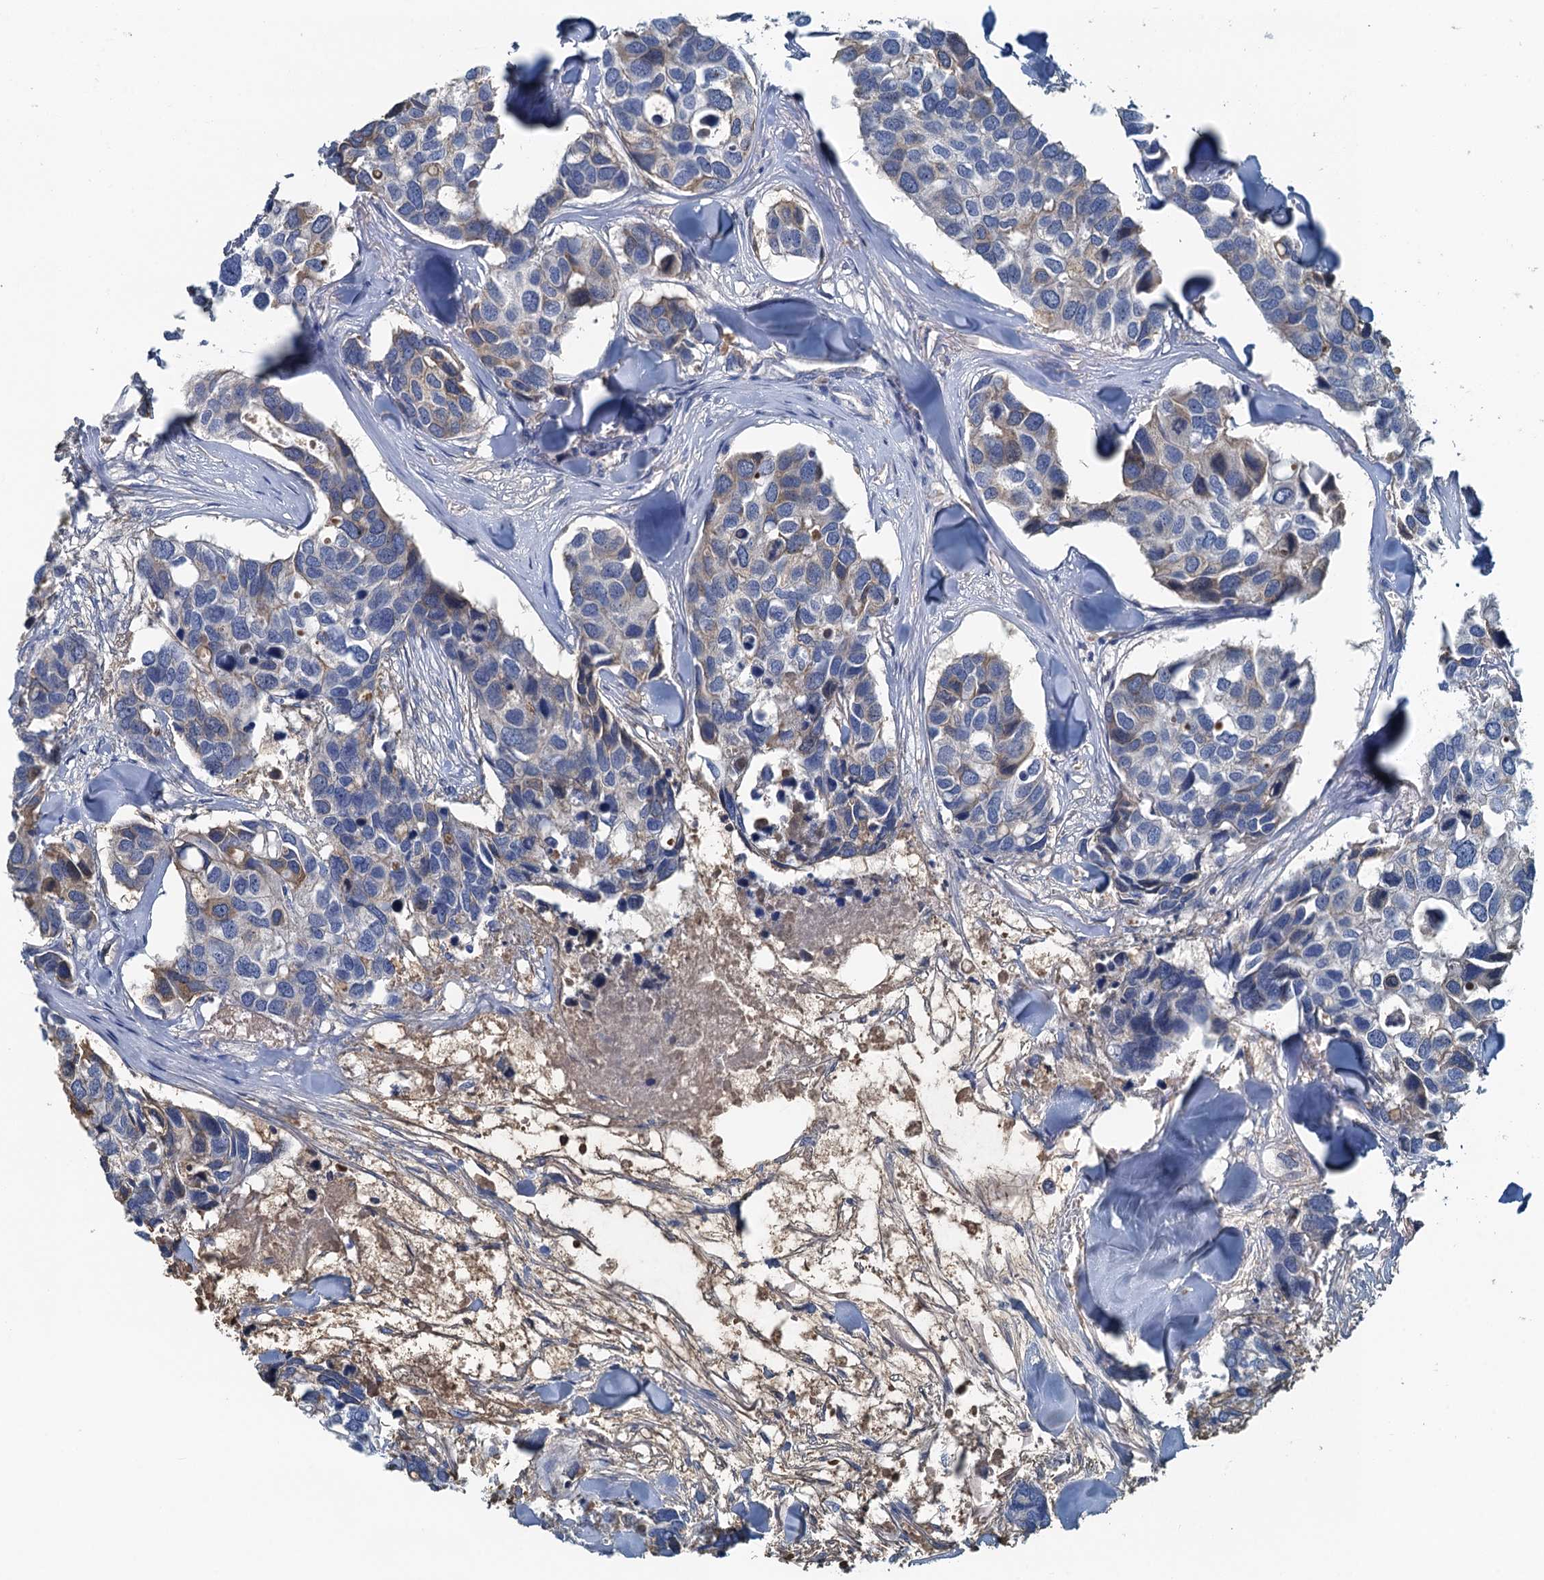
{"staining": {"intensity": "weak", "quantity": "<25%", "location": "cytoplasmic/membranous"}, "tissue": "breast cancer", "cell_type": "Tumor cells", "image_type": "cancer", "snomed": [{"axis": "morphology", "description": "Duct carcinoma"}, {"axis": "topography", "description": "Breast"}], "caption": "Tumor cells show no significant staining in breast cancer (invasive ductal carcinoma).", "gene": "LSM14B", "patient": {"sex": "female", "age": 83}}